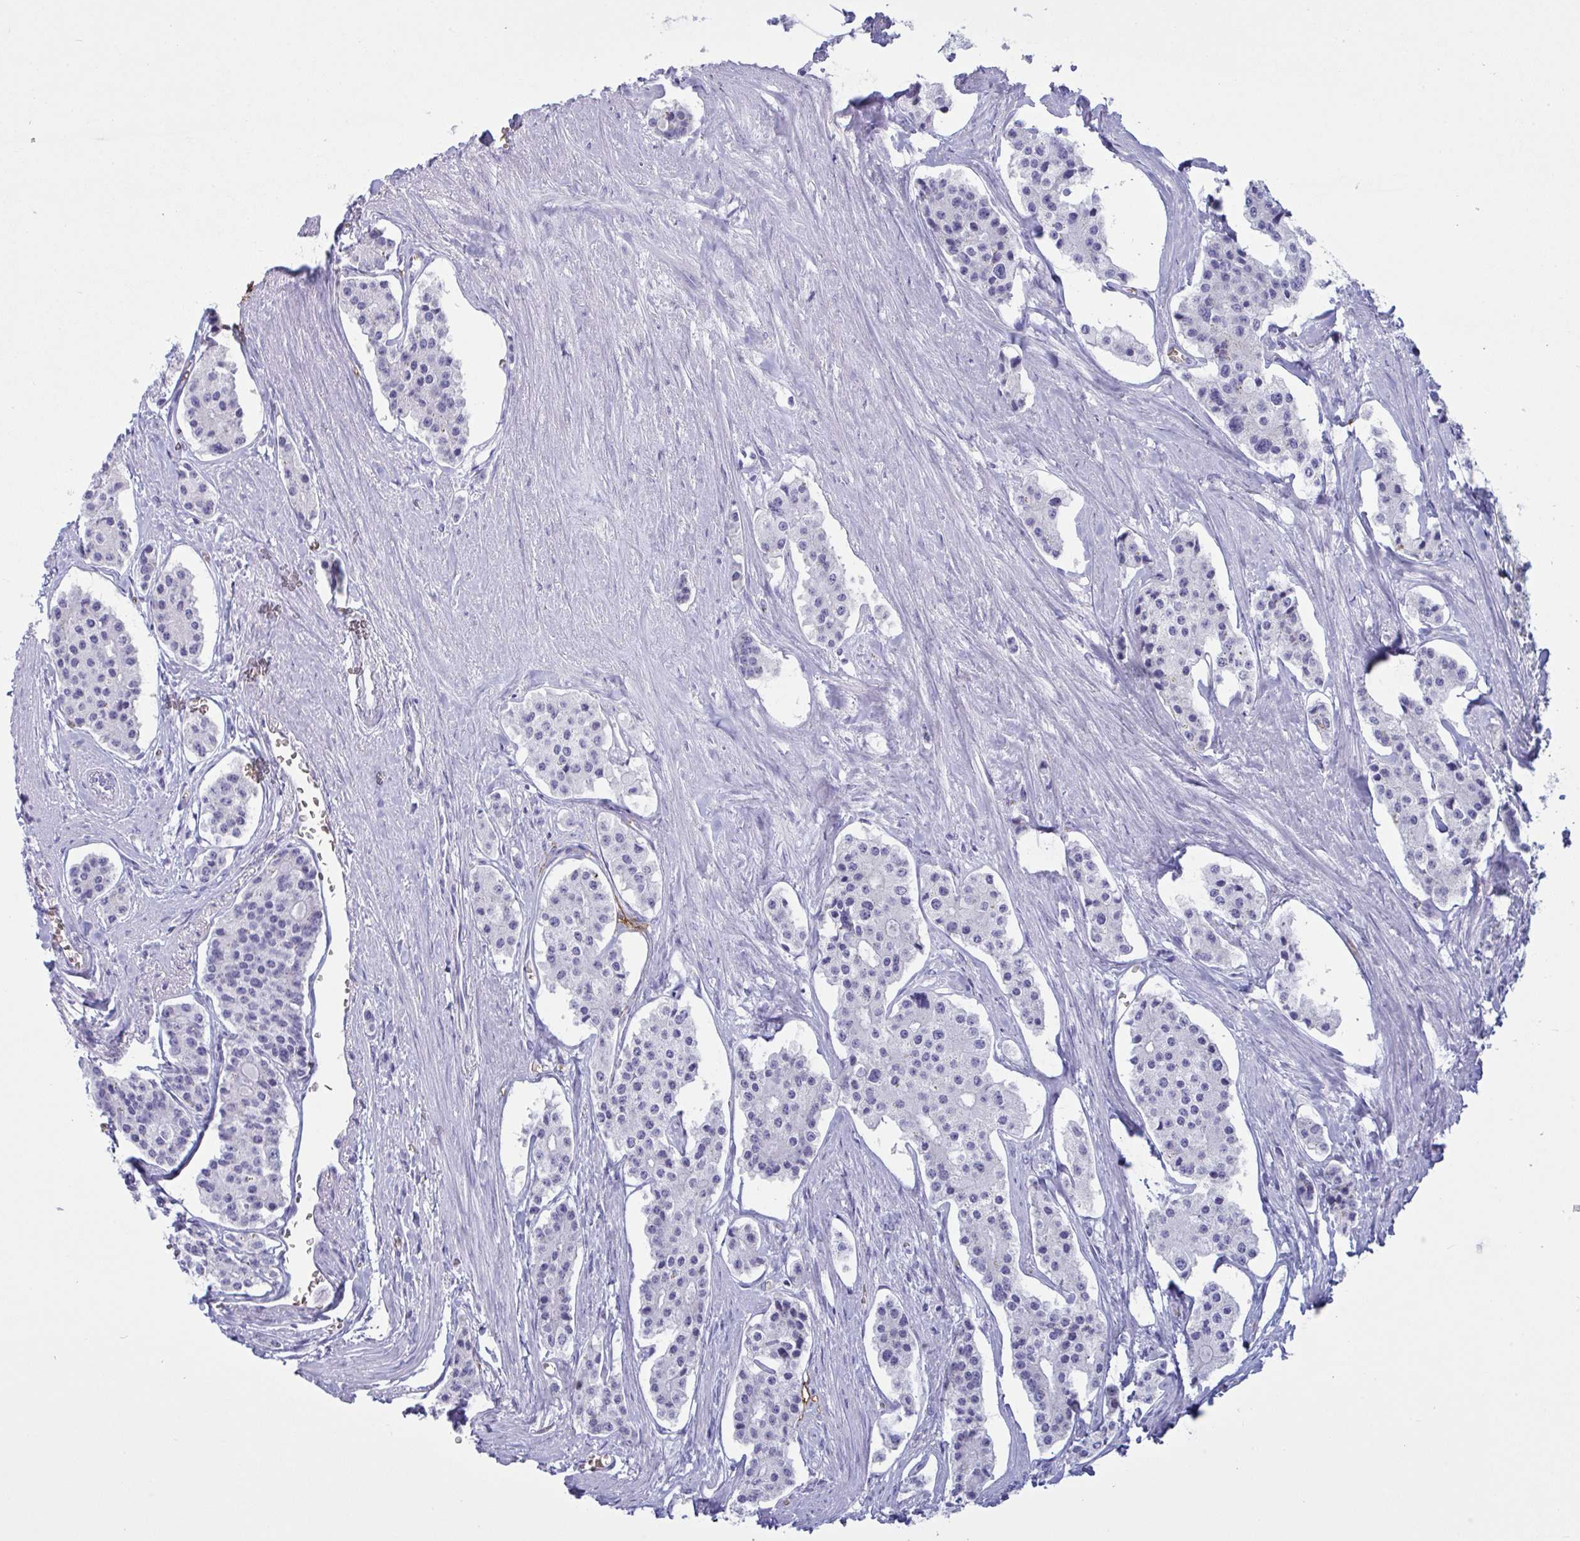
{"staining": {"intensity": "negative", "quantity": "none", "location": "none"}, "tissue": "carcinoid", "cell_type": "Tumor cells", "image_type": "cancer", "snomed": [{"axis": "morphology", "description": "Carcinoid, malignant, NOS"}, {"axis": "topography", "description": "Small intestine"}], "caption": "Histopathology image shows no protein staining in tumor cells of carcinoid tissue.", "gene": "SLC2A1", "patient": {"sex": "female", "age": 65}}